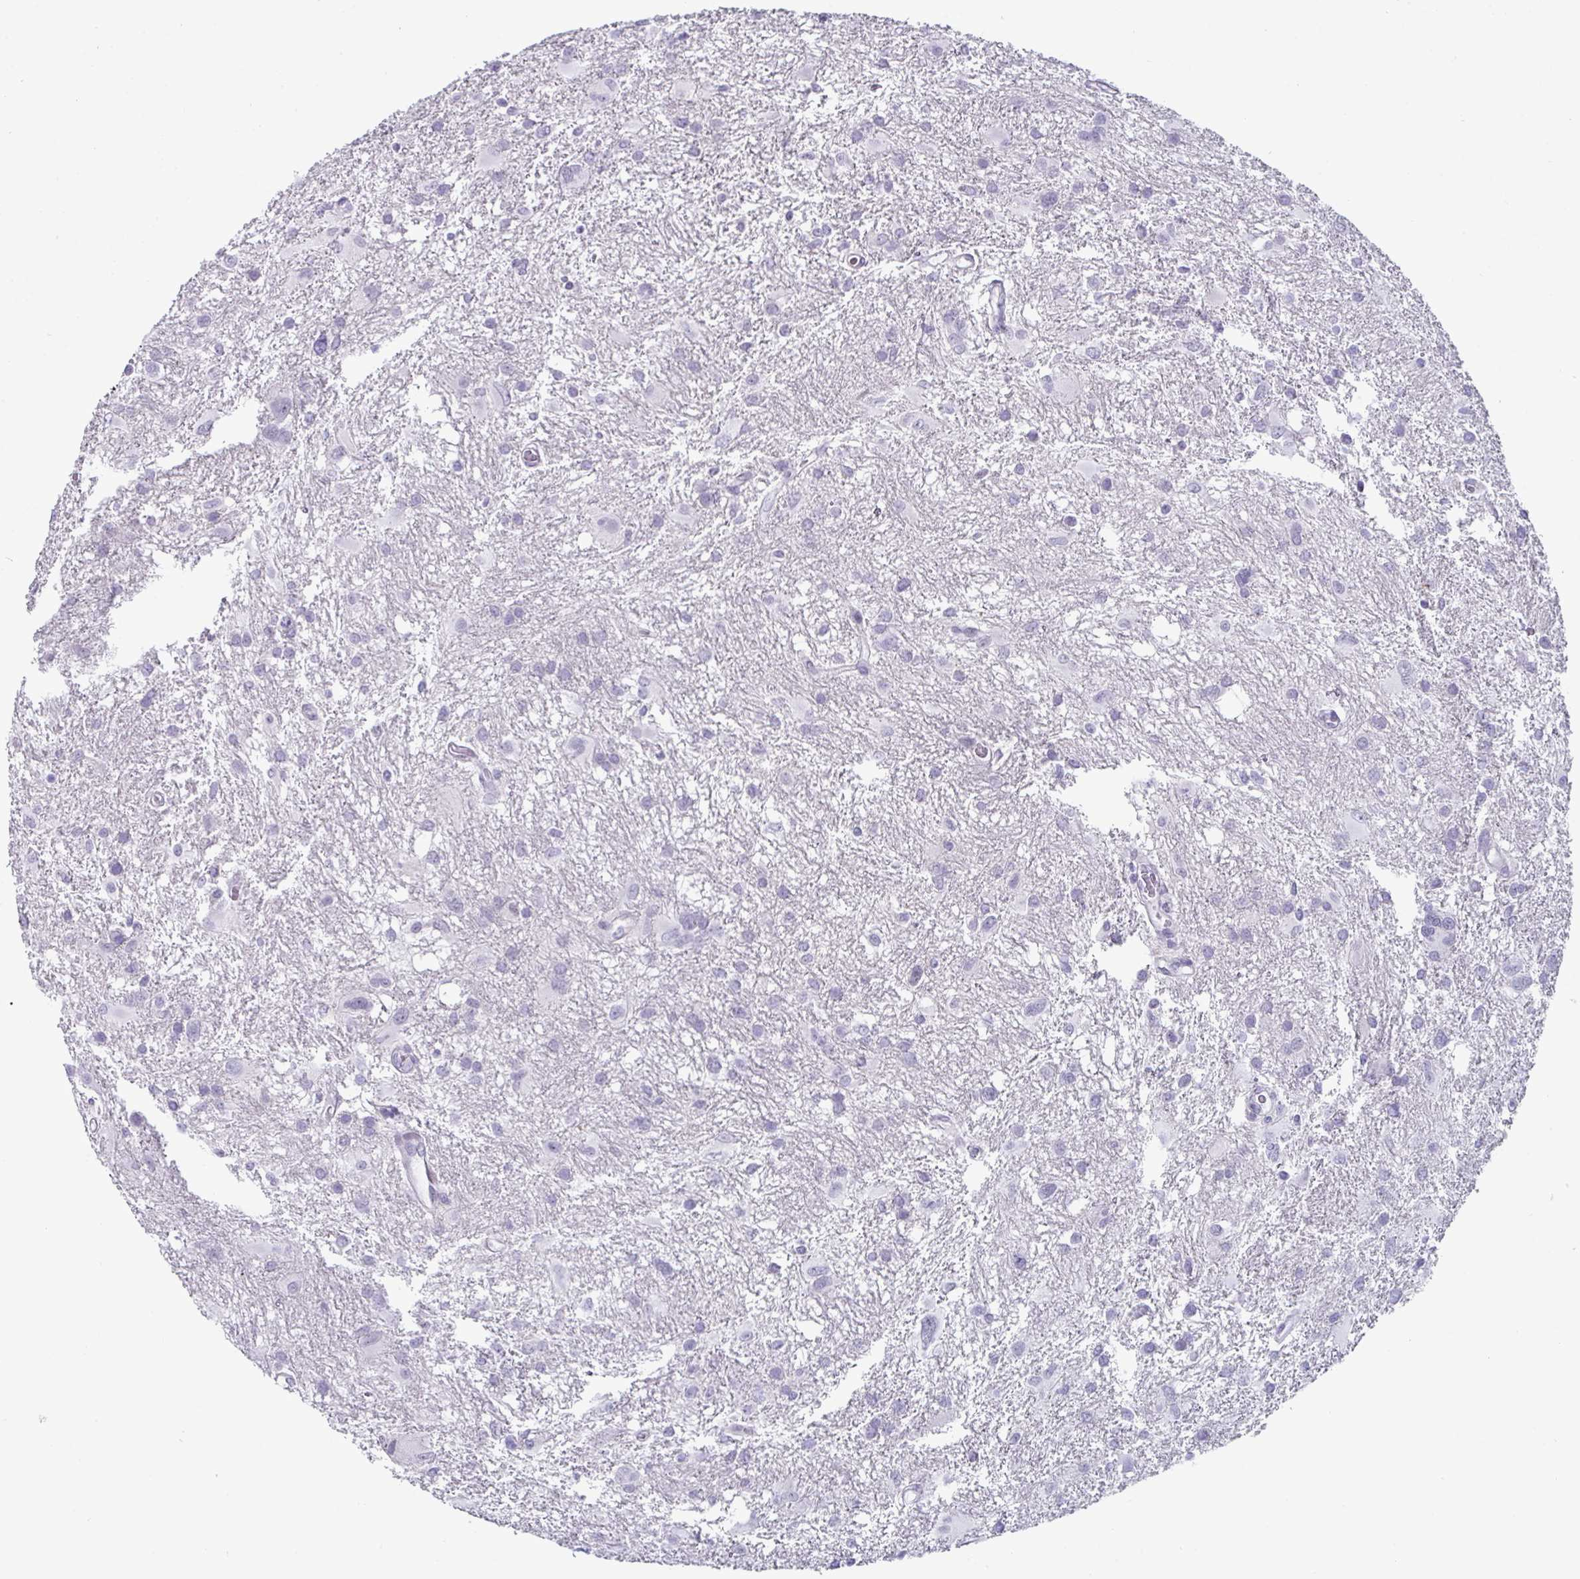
{"staining": {"intensity": "negative", "quantity": "none", "location": "none"}, "tissue": "glioma", "cell_type": "Tumor cells", "image_type": "cancer", "snomed": [{"axis": "morphology", "description": "Glioma, malignant, High grade"}, {"axis": "topography", "description": "Brain"}], "caption": "Protein analysis of glioma reveals no significant positivity in tumor cells. (Brightfield microscopy of DAB IHC at high magnification).", "gene": "VSIG10L", "patient": {"sex": "male", "age": 53}}